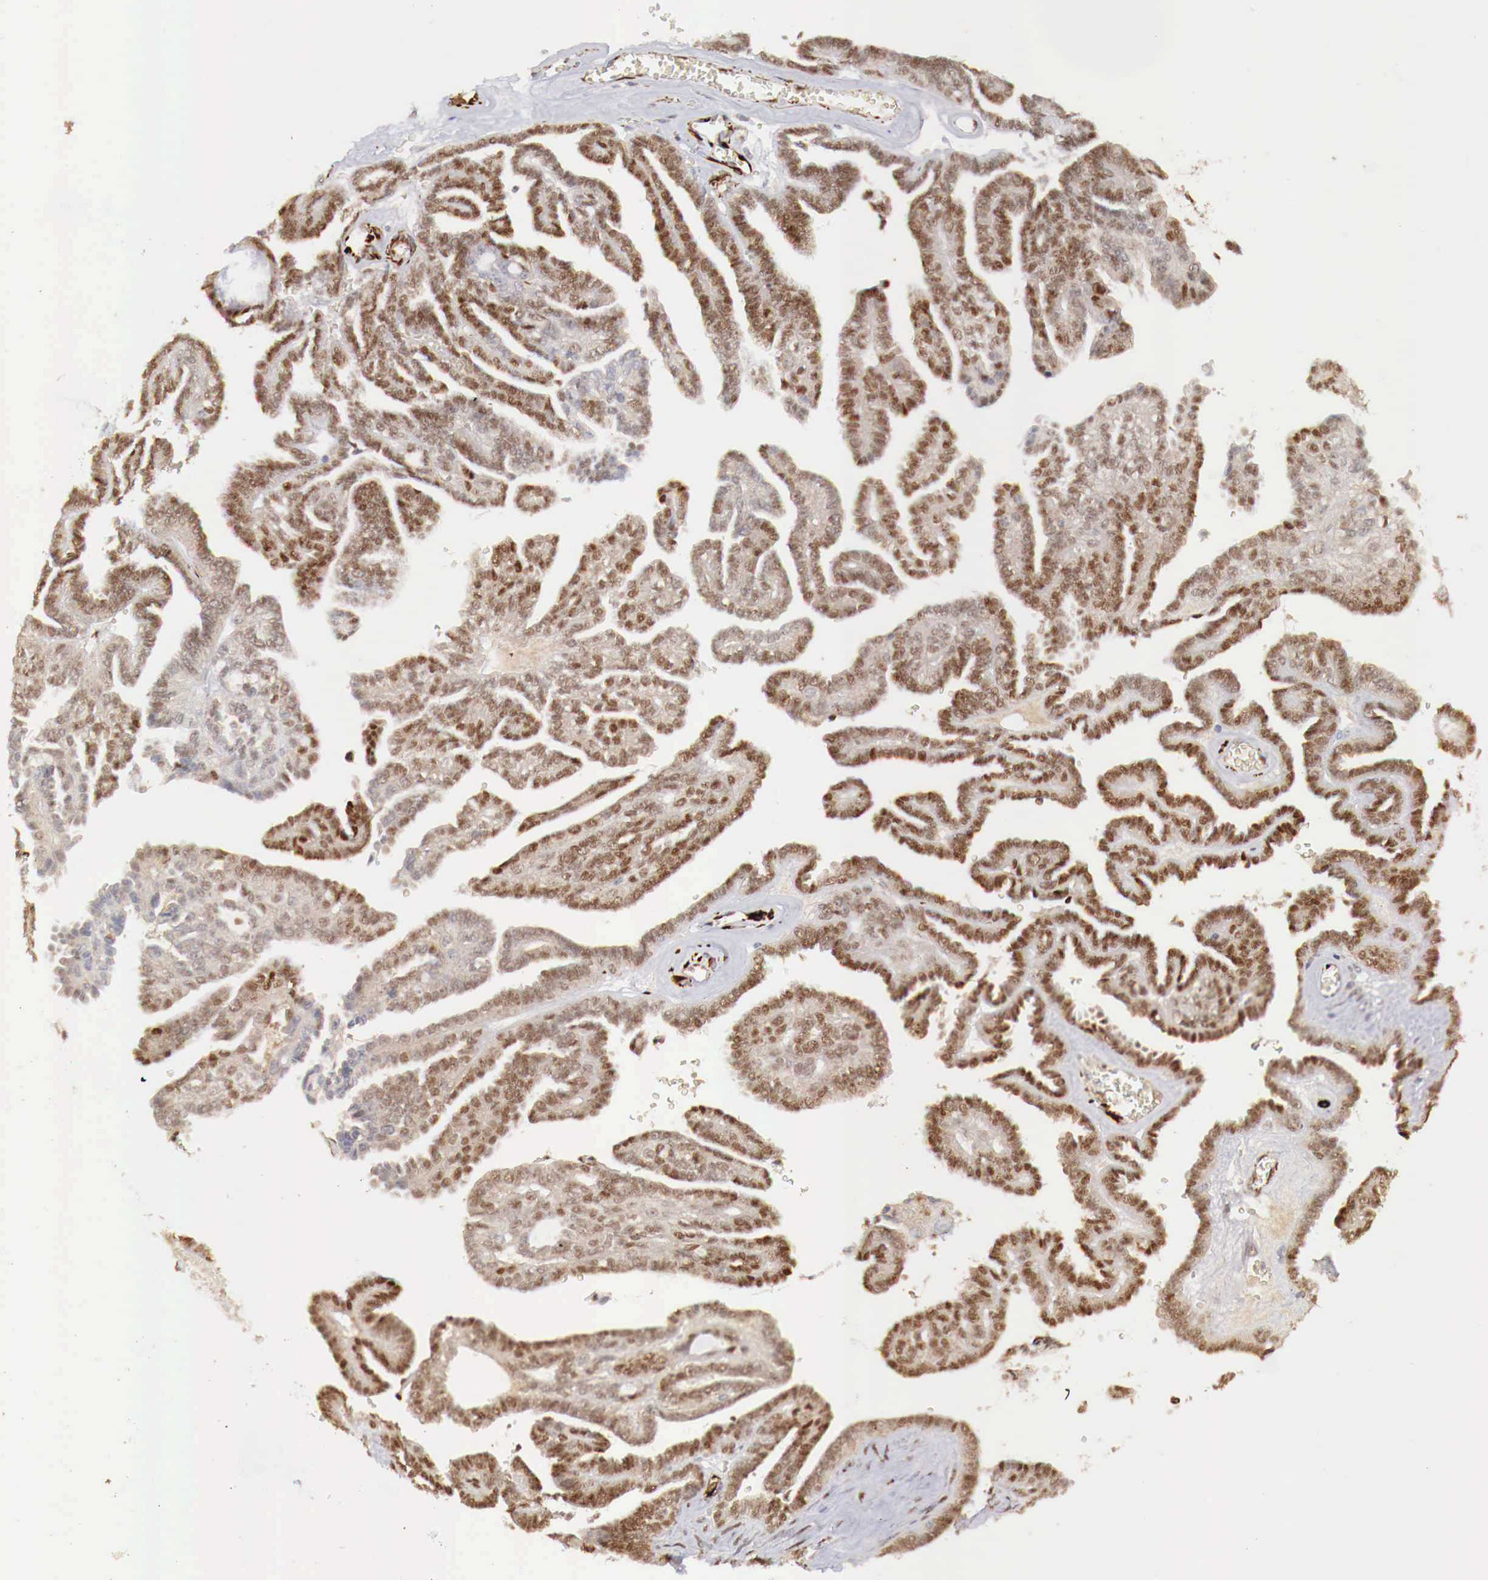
{"staining": {"intensity": "strong", "quantity": ">75%", "location": "nuclear"}, "tissue": "ovarian cancer", "cell_type": "Tumor cells", "image_type": "cancer", "snomed": [{"axis": "morphology", "description": "Cystadenocarcinoma, serous, NOS"}, {"axis": "topography", "description": "Ovary"}], "caption": "DAB (3,3'-diaminobenzidine) immunohistochemical staining of human ovarian cancer reveals strong nuclear protein expression in approximately >75% of tumor cells. (DAB (3,3'-diaminobenzidine) IHC, brown staining for protein, blue staining for nuclei).", "gene": "WT1", "patient": {"sex": "female", "age": 71}}